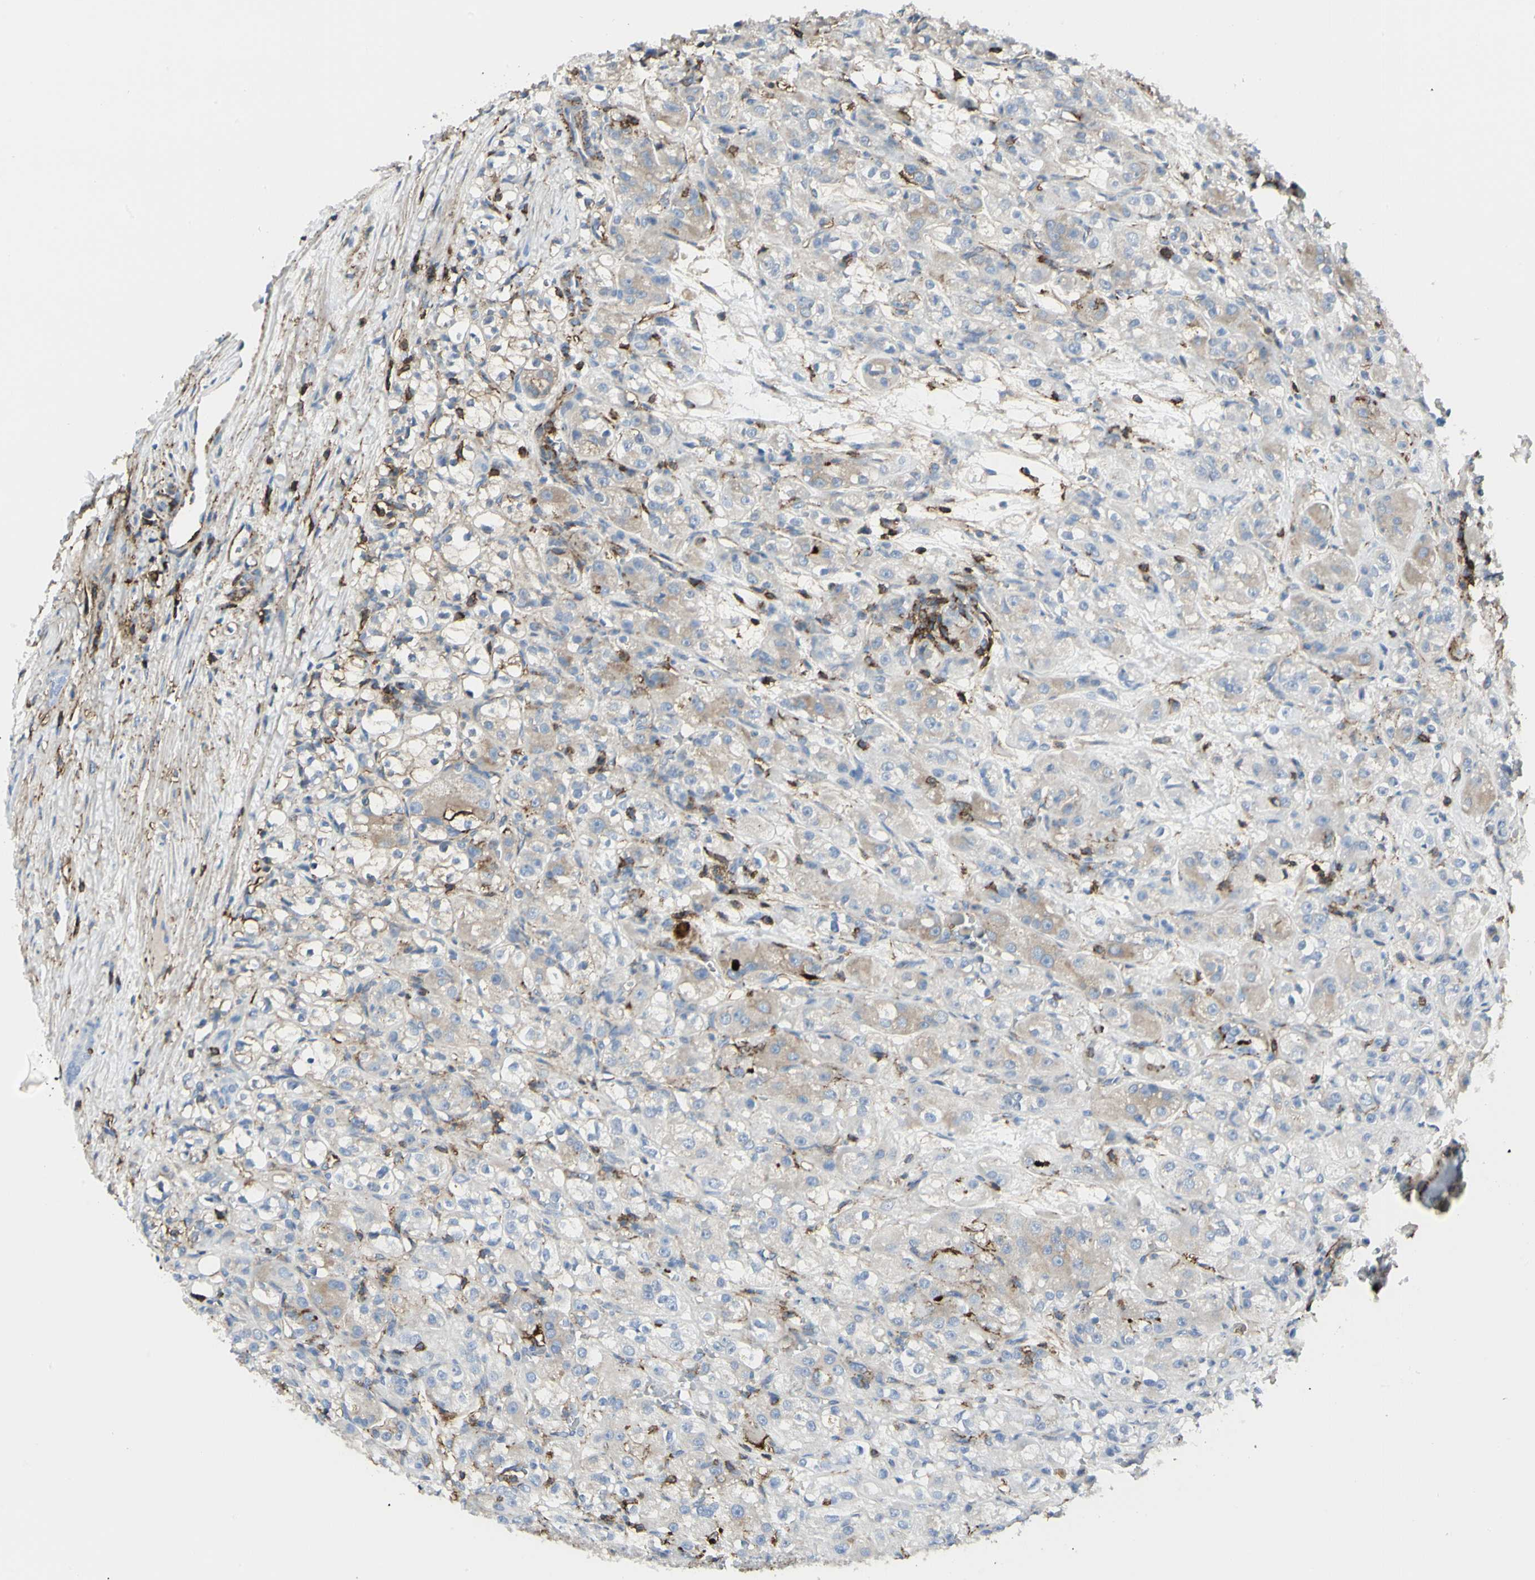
{"staining": {"intensity": "weak", "quantity": "25%-75%", "location": "cytoplasmic/membranous"}, "tissue": "renal cancer", "cell_type": "Tumor cells", "image_type": "cancer", "snomed": [{"axis": "morphology", "description": "Normal tissue, NOS"}, {"axis": "morphology", "description": "Adenocarcinoma, NOS"}, {"axis": "topography", "description": "Kidney"}], "caption": "The immunohistochemical stain highlights weak cytoplasmic/membranous positivity in tumor cells of renal adenocarcinoma tissue.", "gene": "CLEC2B", "patient": {"sex": "male", "age": 61}}